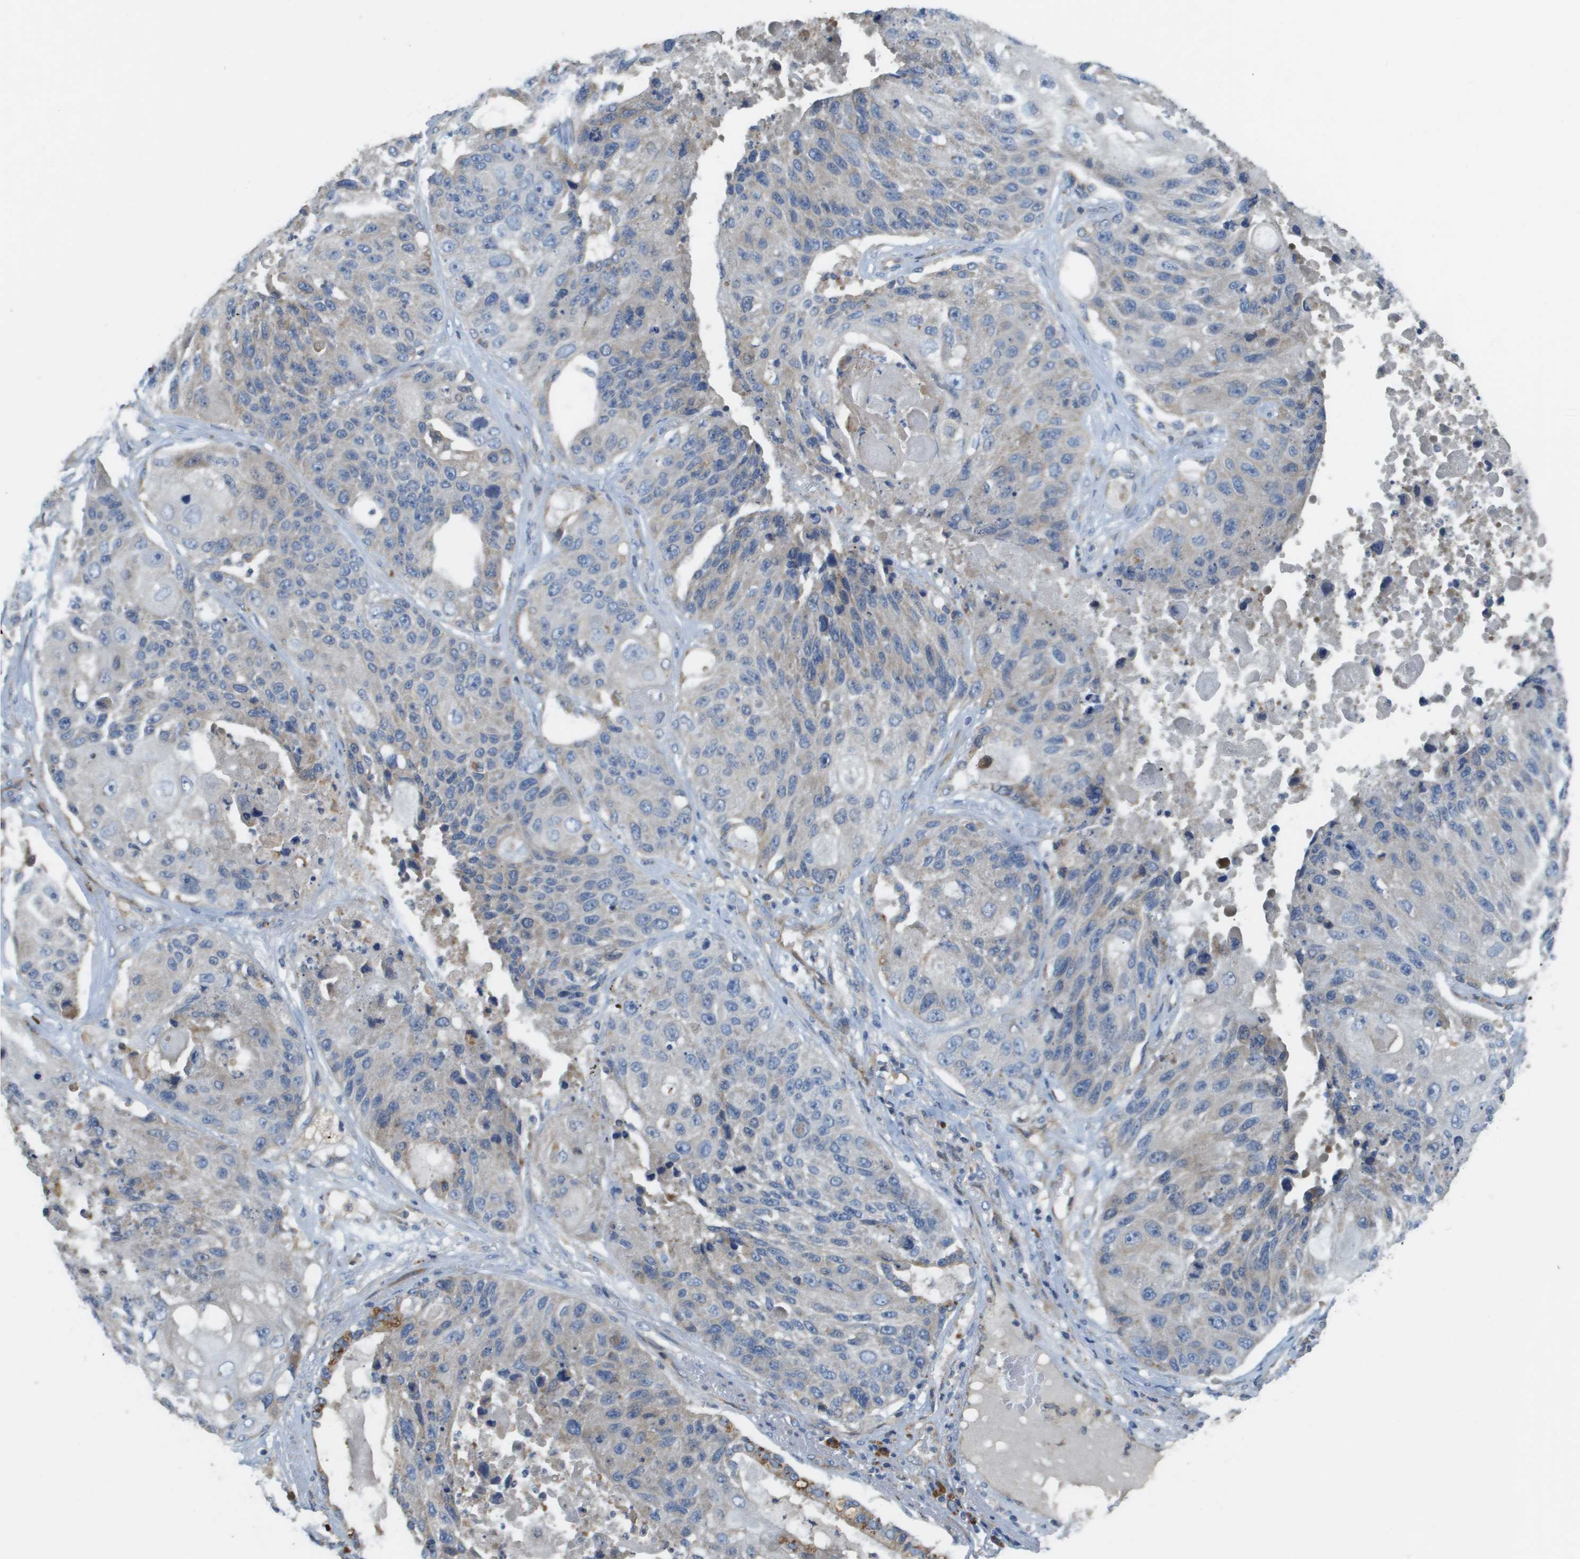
{"staining": {"intensity": "negative", "quantity": "none", "location": "none"}, "tissue": "lung cancer", "cell_type": "Tumor cells", "image_type": "cancer", "snomed": [{"axis": "morphology", "description": "Squamous cell carcinoma, NOS"}, {"axis": "topography", "description": "Lung"}], "caption": "Immunohistochemistry (IHC) image of lung cancer (squamous cell carcinoma) stained for a protein (brown), which exhibits no staining in tumor cells.", "gene": "CASP10", "patient": {"sex": "male", "age": 61}}